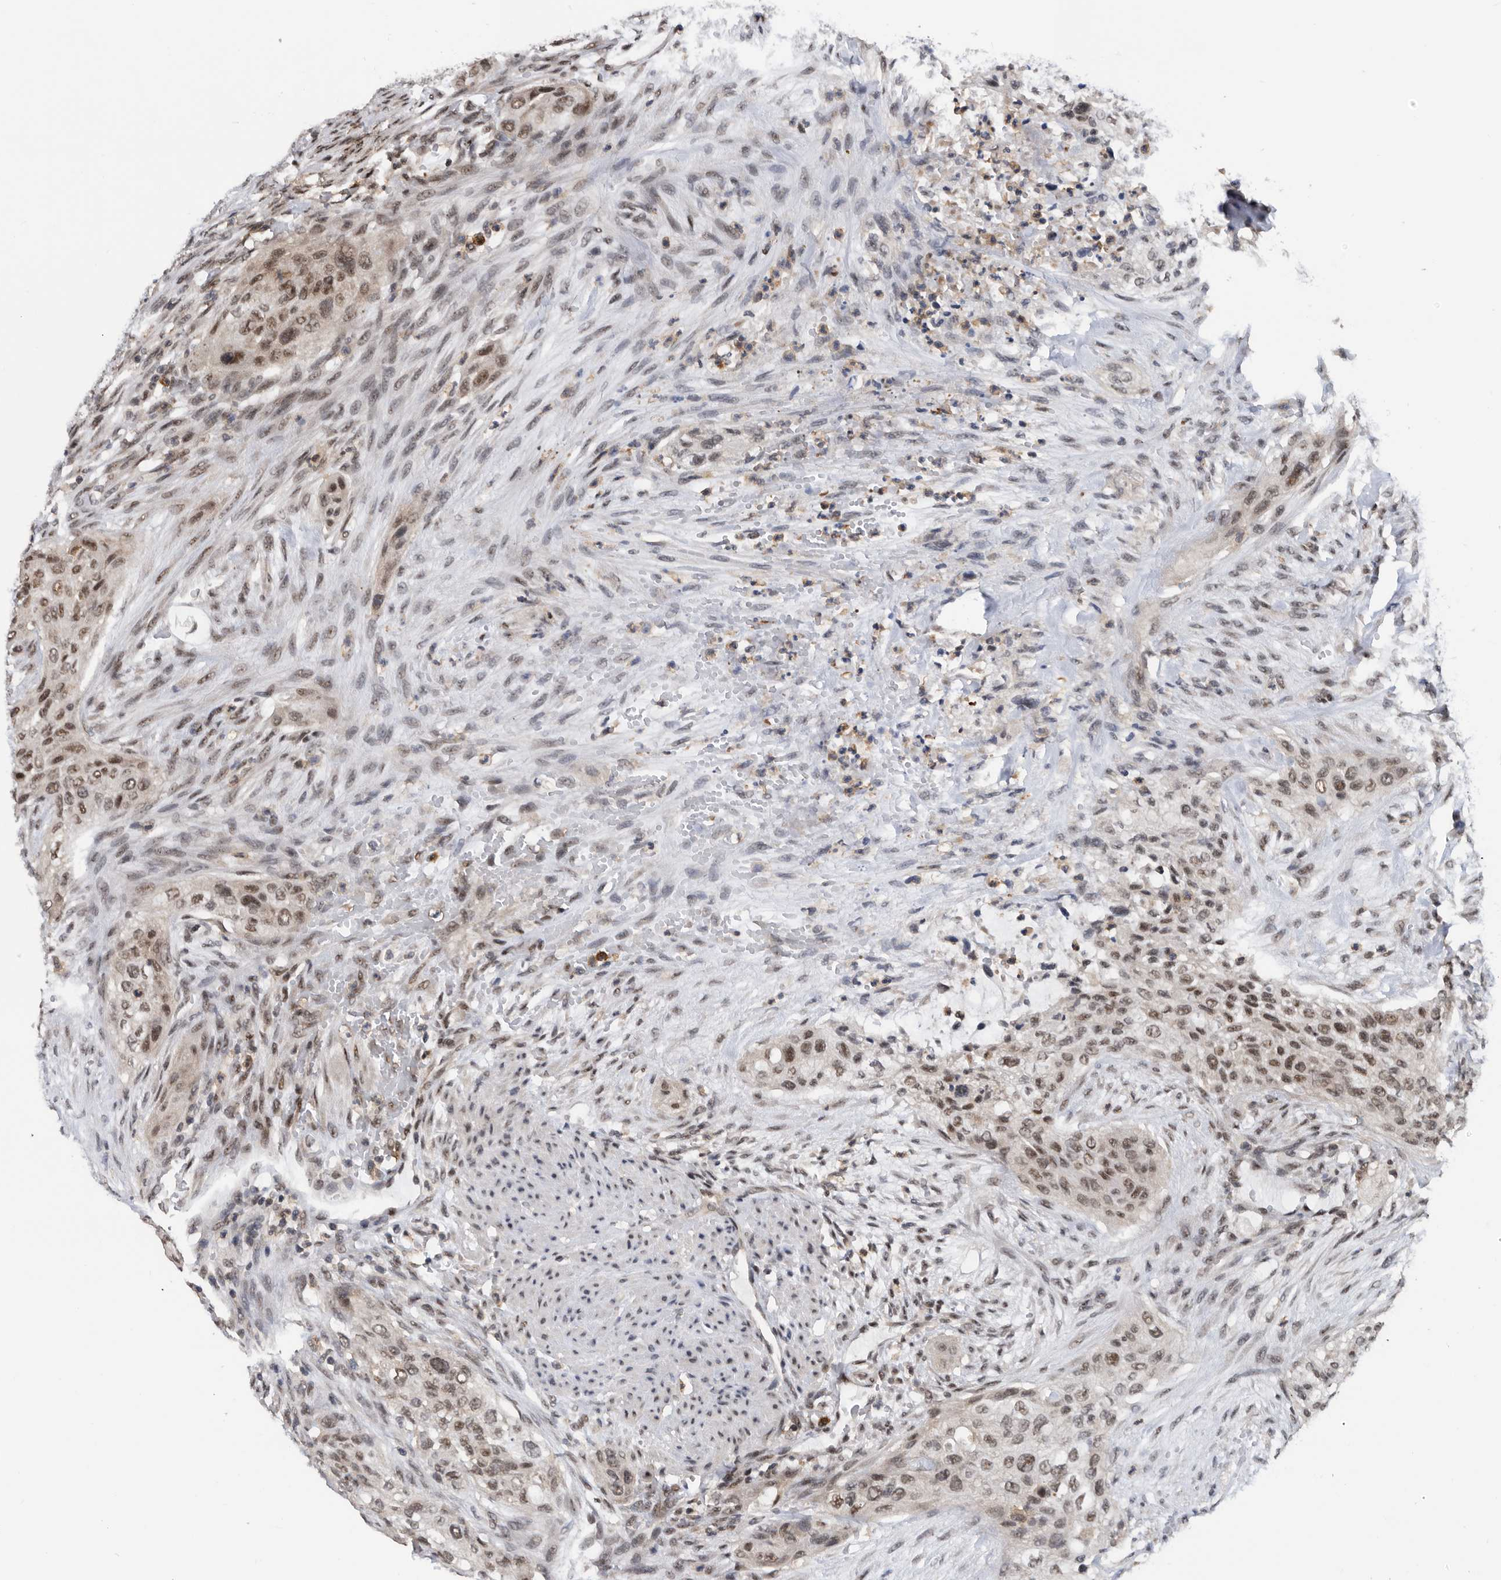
{"staining": {"intensity": "weak", "quantity": ">75%", "location": "nuclear"}, "tissue": "urothelial cancer", "cell_type": "Tumor cells", "image_type": "cancer", "snomed": [{"axis": "morphology", "description": "Urothelial carcinoma, High grade"}, {"axis": "topography", "description": "Urinary bladder"}], "caption": "Immunohistochemistry (IHC) of human urothelial cancer shows low levels of weak nuclear staining in approximately >75% of tumor cells. (Stains: DAB (3,3'-diaminobenzidine) in brown, nuclei in blue, Microscopy: brightfield microscopy at high magnification).", "gene": "ZNF260", "patient": {"sex": "male", "age": 35}}